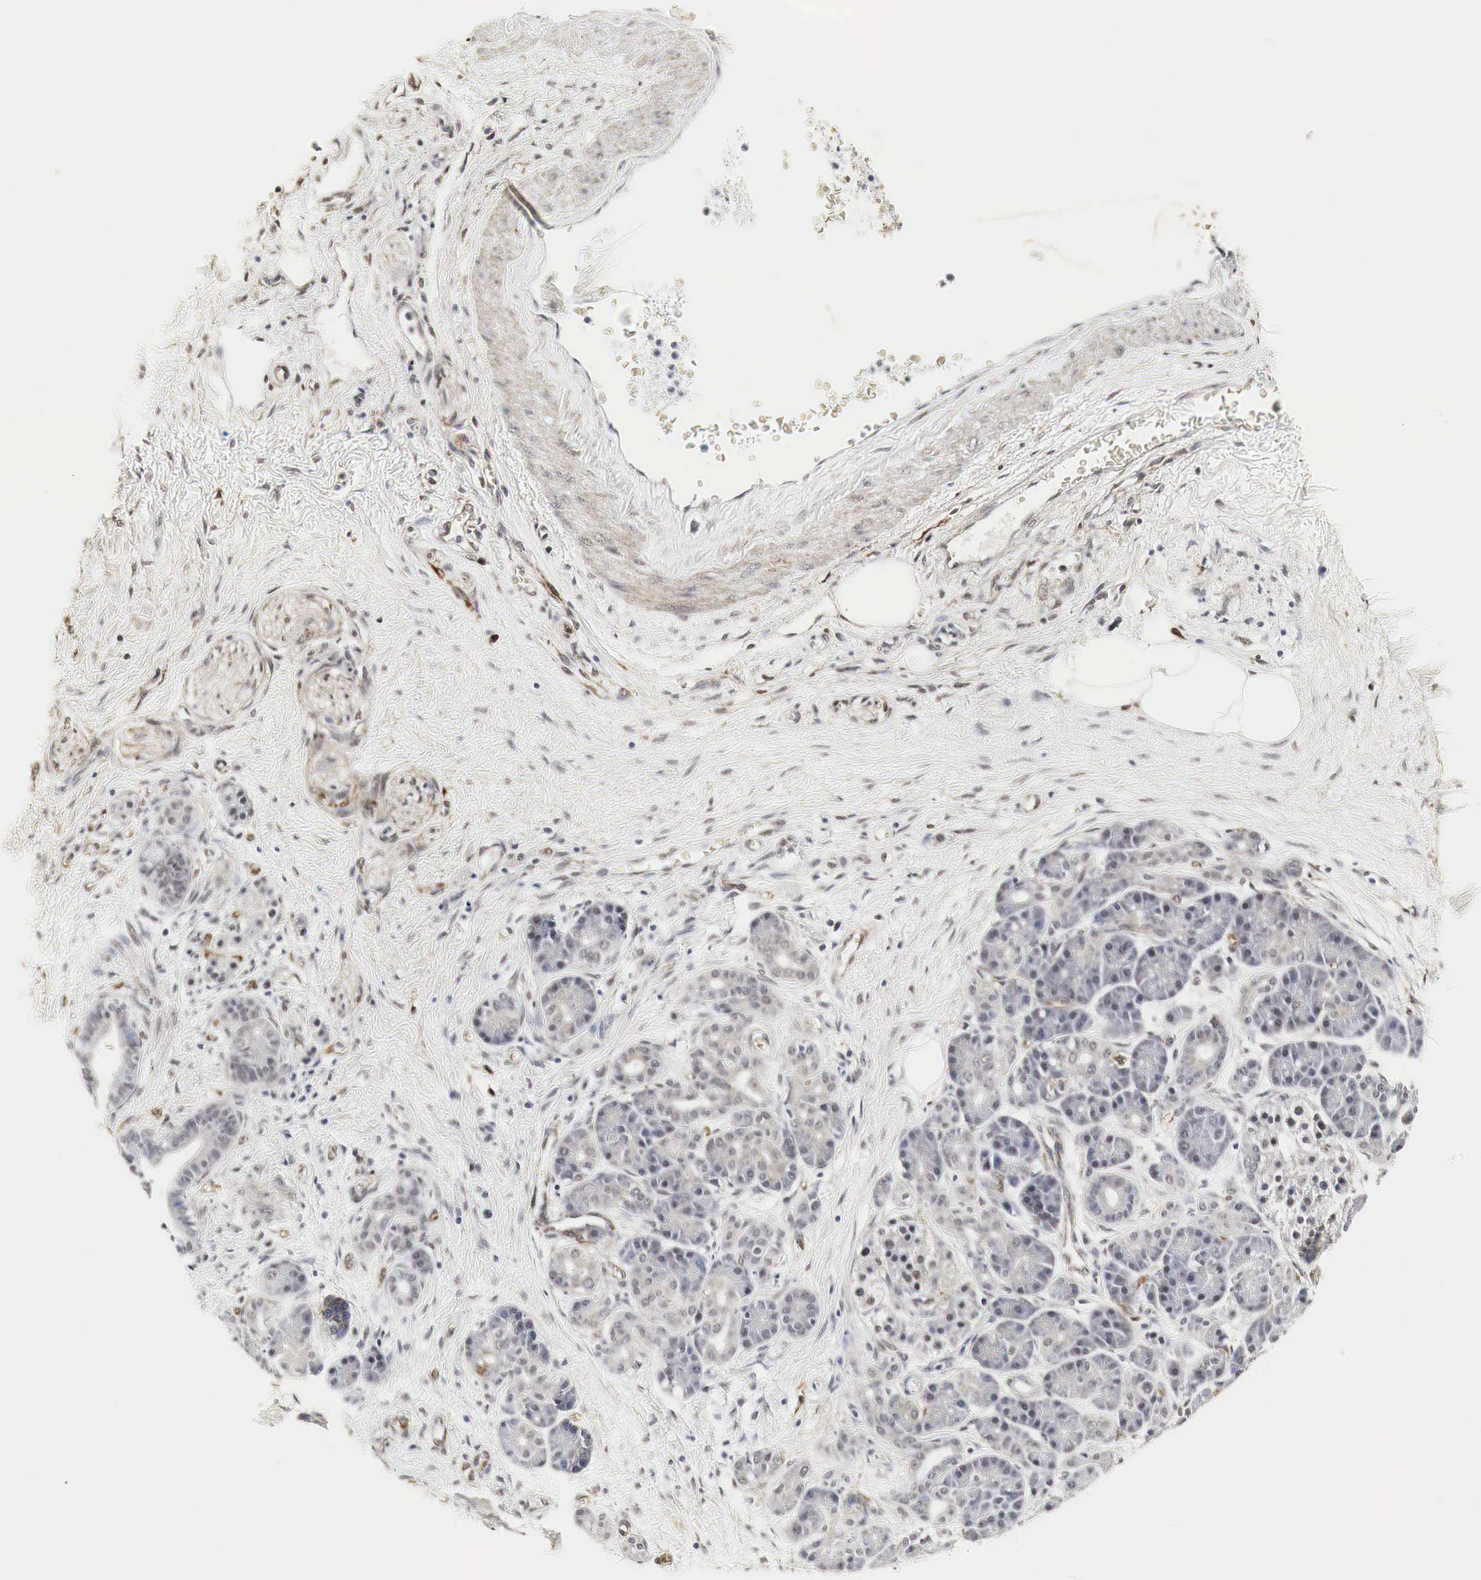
{"staining": {"intensity": "negative", "quantity": "none", "location": "none"}, "tissue": "pancreatic cancer", "cell_type": "Tumor cells", "image_type": "cancer", "snomed": [{"axis": "morphology", "description": "Adenocarcinoma, NOS"}, {"axis": "topography", "description": "Pancreas"}], "caption": "Micrograph shows no significant protein staining in tumor cells of pancreatic cancer (adenocarcinoma). (DAB IHC with hematoxylin counter stain).", "gene": "SPIN1", "patient": {"sex": "female", "age": 66}}